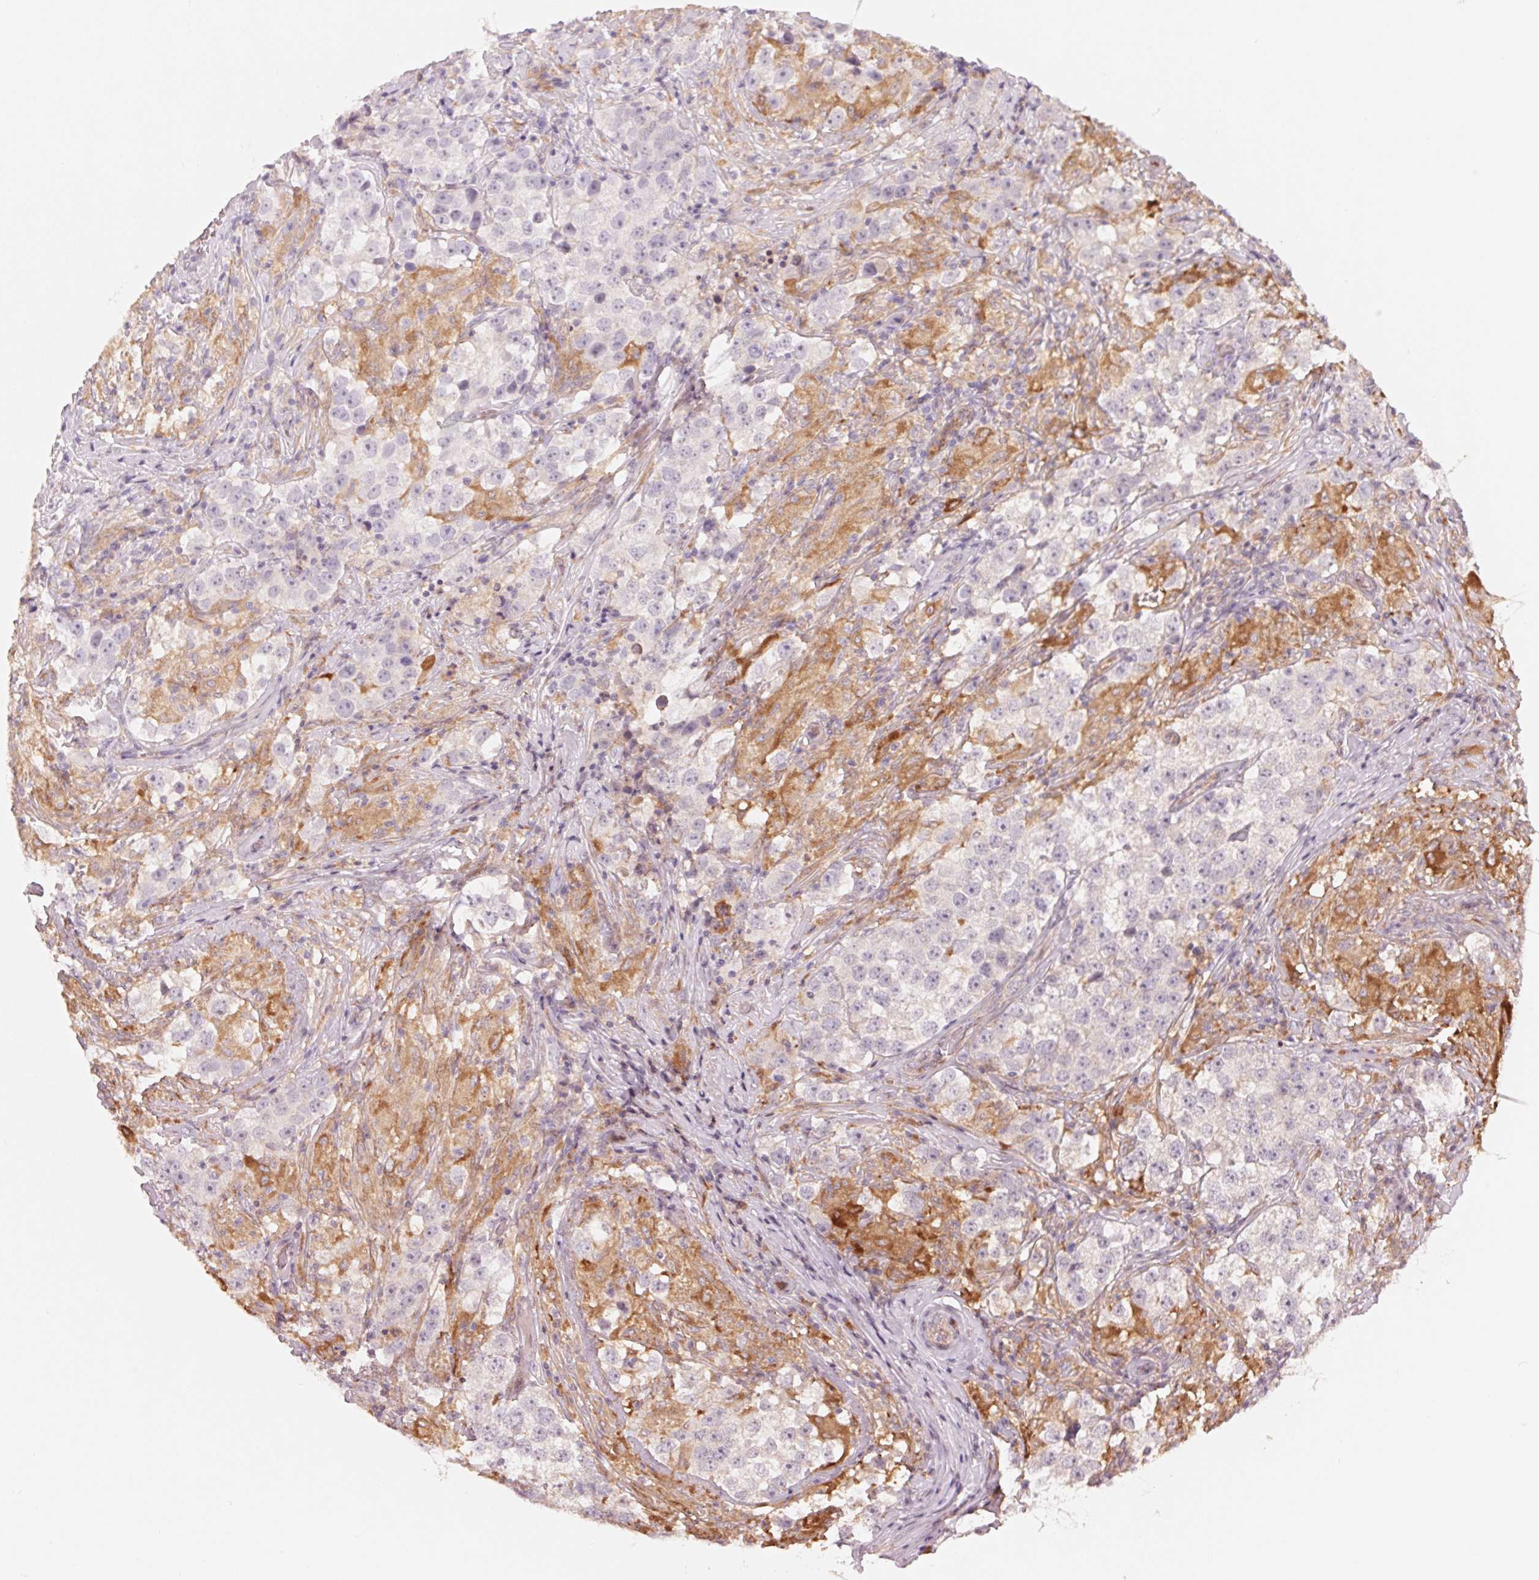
{"staining": {"intensity": "negative", "quantity": "none", "location": "none"}, "tissue": "testis cancer", "cell_type": "Tumor cells", "image_type": "cancer", "snomed": [{"axis": "morphology", "description": "Seminoma, NOS"}, {"axis": "topography", "description": "Testis"}], "caption": "Immunohistochemistry (IHC) histopathology image of testis cancer stained for a protein (brown), which shows no expression in tumor cells. (Stains: DAB (3,3'-diaminobenzidine) IHC with hematoxylin counter stain, Microscopy: brightfield microscopy at high magnification).", "gene": "SLC17A4", "patient": {"sex": "male", "age": 46}}